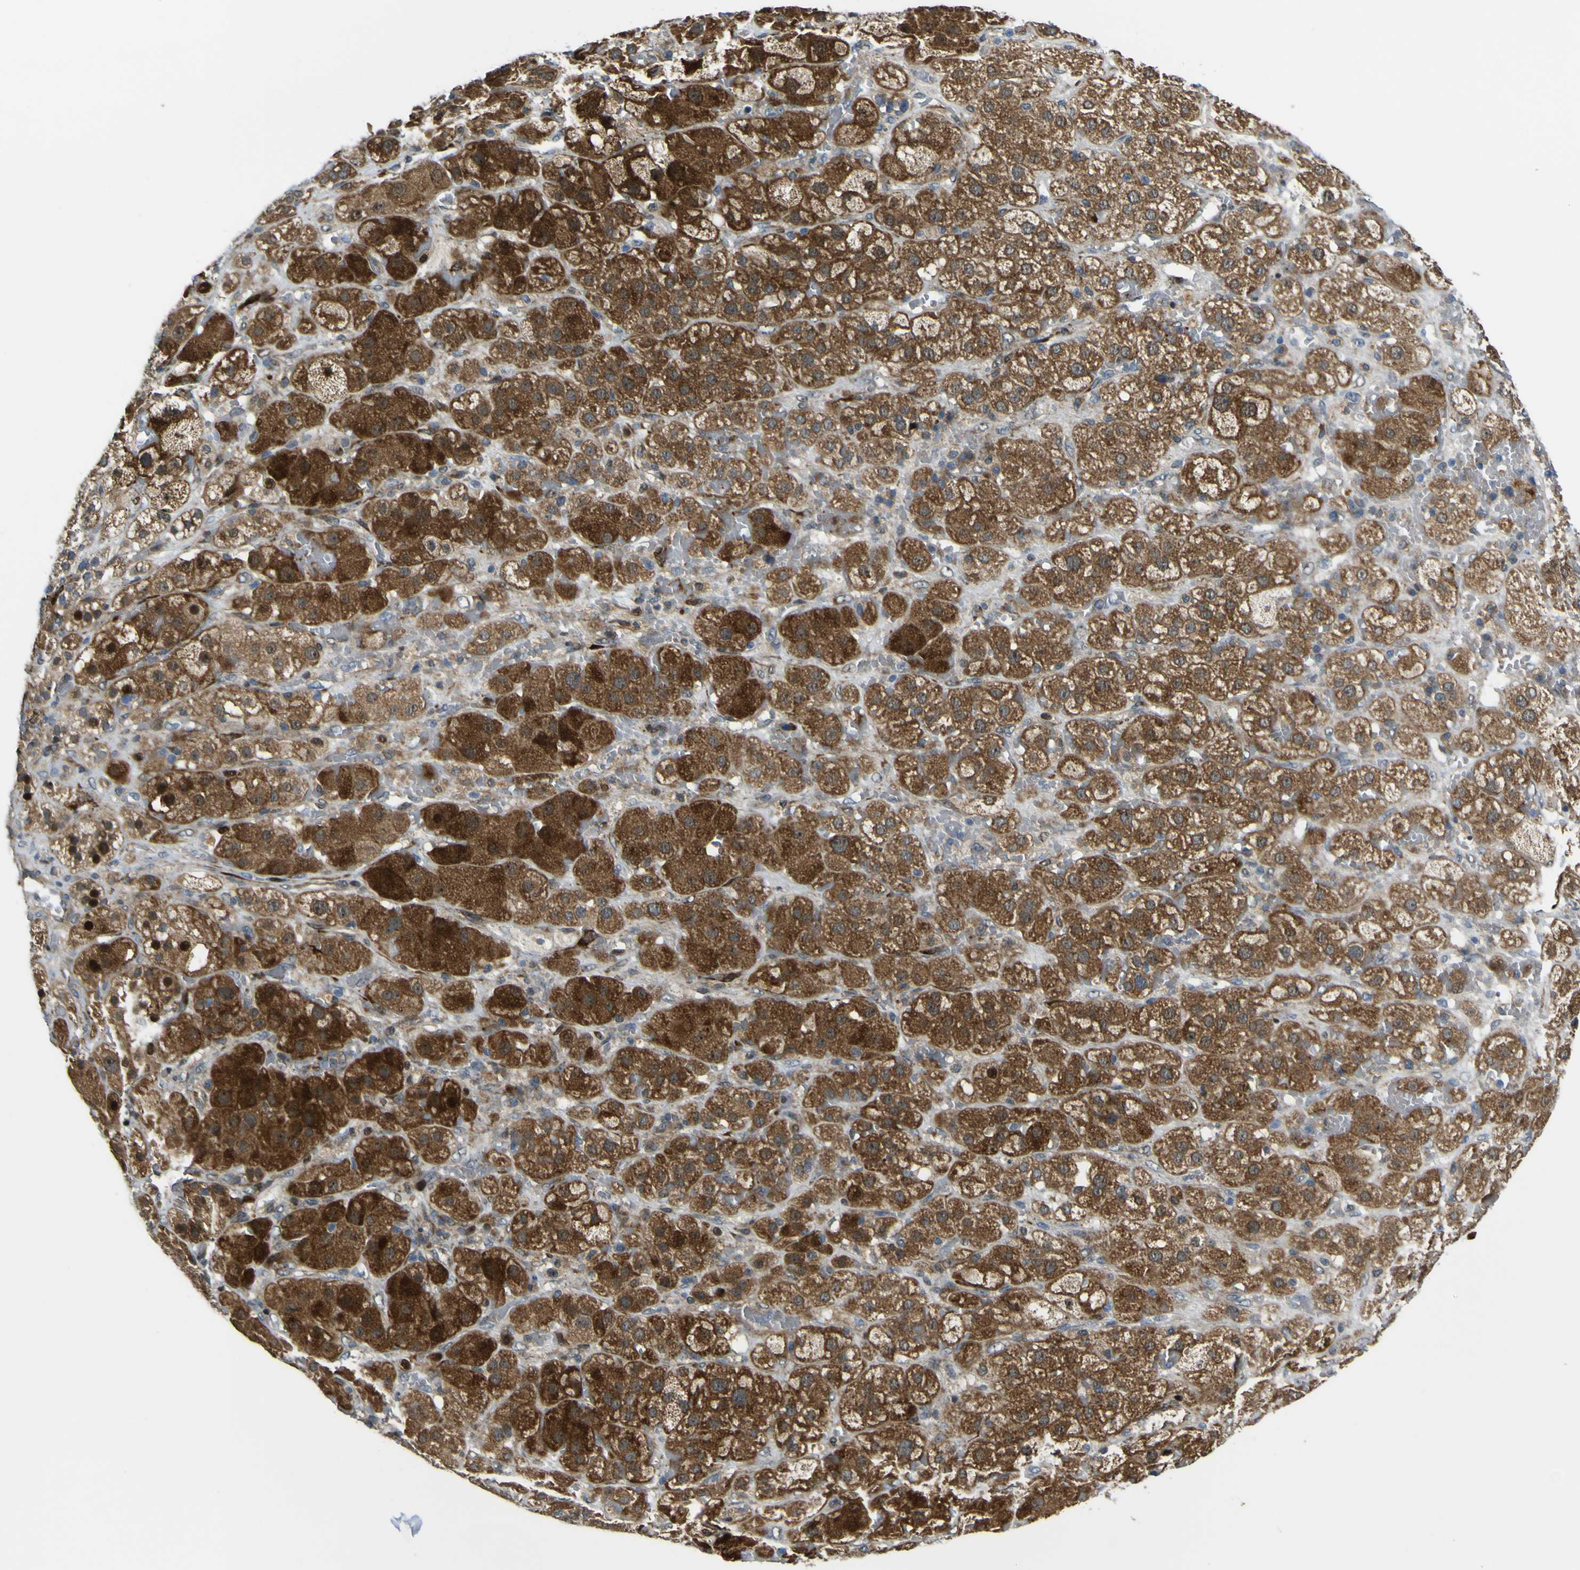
{"staining": {"intensity": "strong", "quantity": ">75%", "location": "cytoplasmic/membranous,nuclear"}, "tissue": "adrenal gland", "cell_type": "Glandular cells", "image_type": "normal", "snomed": [{"axis": "morphology", "description": "Normal tissue, NOS"}, {"axis": "topography", "description": "Adrenal gland"}], "caption": "Adrenal gland stained with immunohistochemistry (IHC) demonstrates strong cytoplasmic/membranous,nuclear positivity in approximately >75% of glandular cells.", "gene": "LBHD1", "patient": {"sex": "female", "age": 47}}